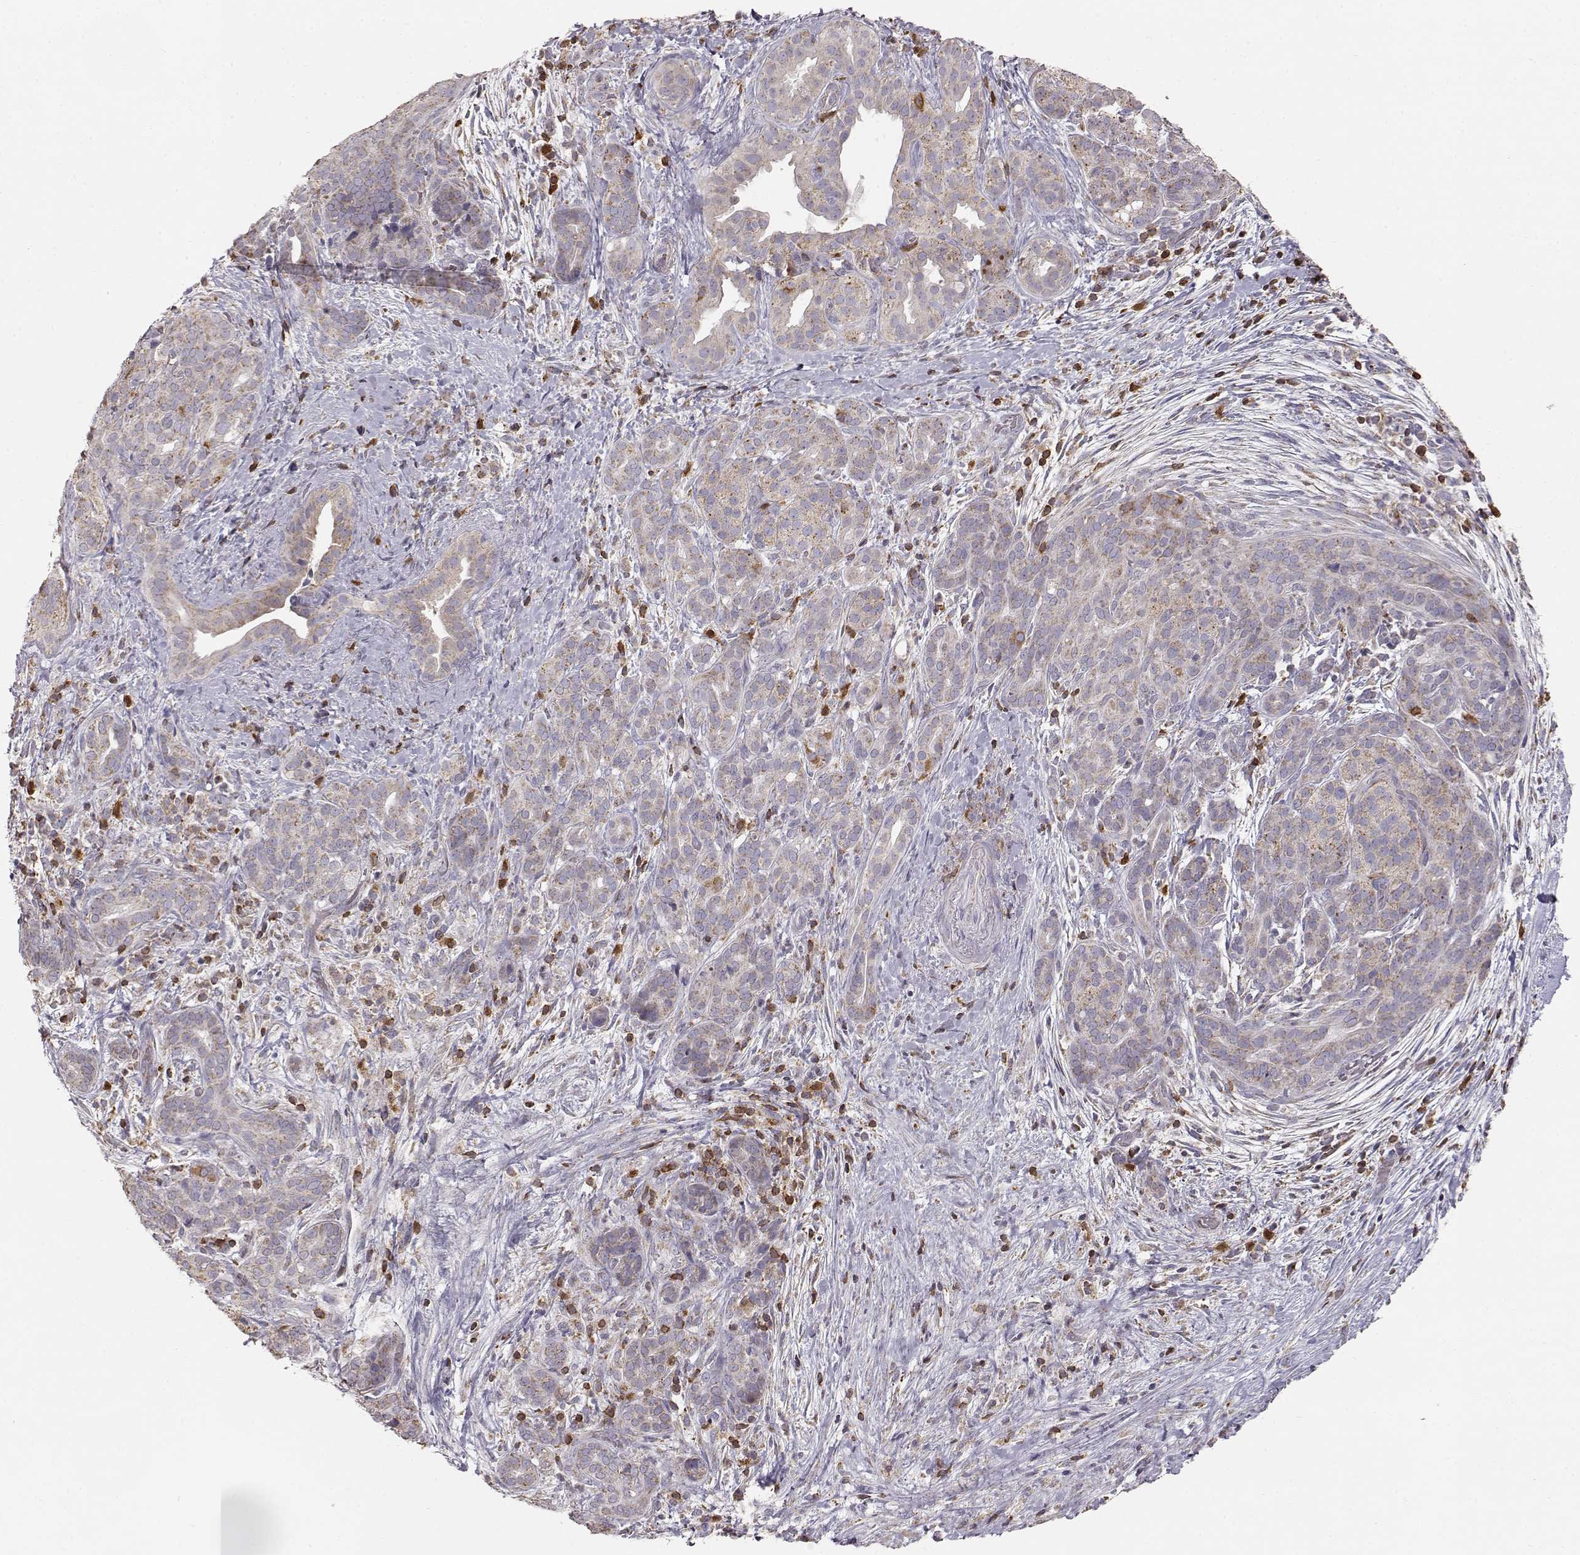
{"staining": {"intensity": "moderate", "quantity": ">75%", "location": "cytoplasmic/membranous"}, "tissue": "pancreatic cancer", "cell_type": "Tumor cells", "image_type": "cancer", "snomed": [{"axis": "morphology", "description": "Adenocarcinoma, NOS"}, {"axis": "topography", "description": "Pancreas"}], "caption": "High-magnification brightfield microscopy of pancreatic cancer (adenocarcinoma) stained with DAB (brown) and counterstained with hematoxylin (blue). tumor cells exhibit moderate cytoplasmic/membranous positivity is present in about>75% of cells.", "gene": "GRAP2", "patient": {"sex": "male", "age": 44}}